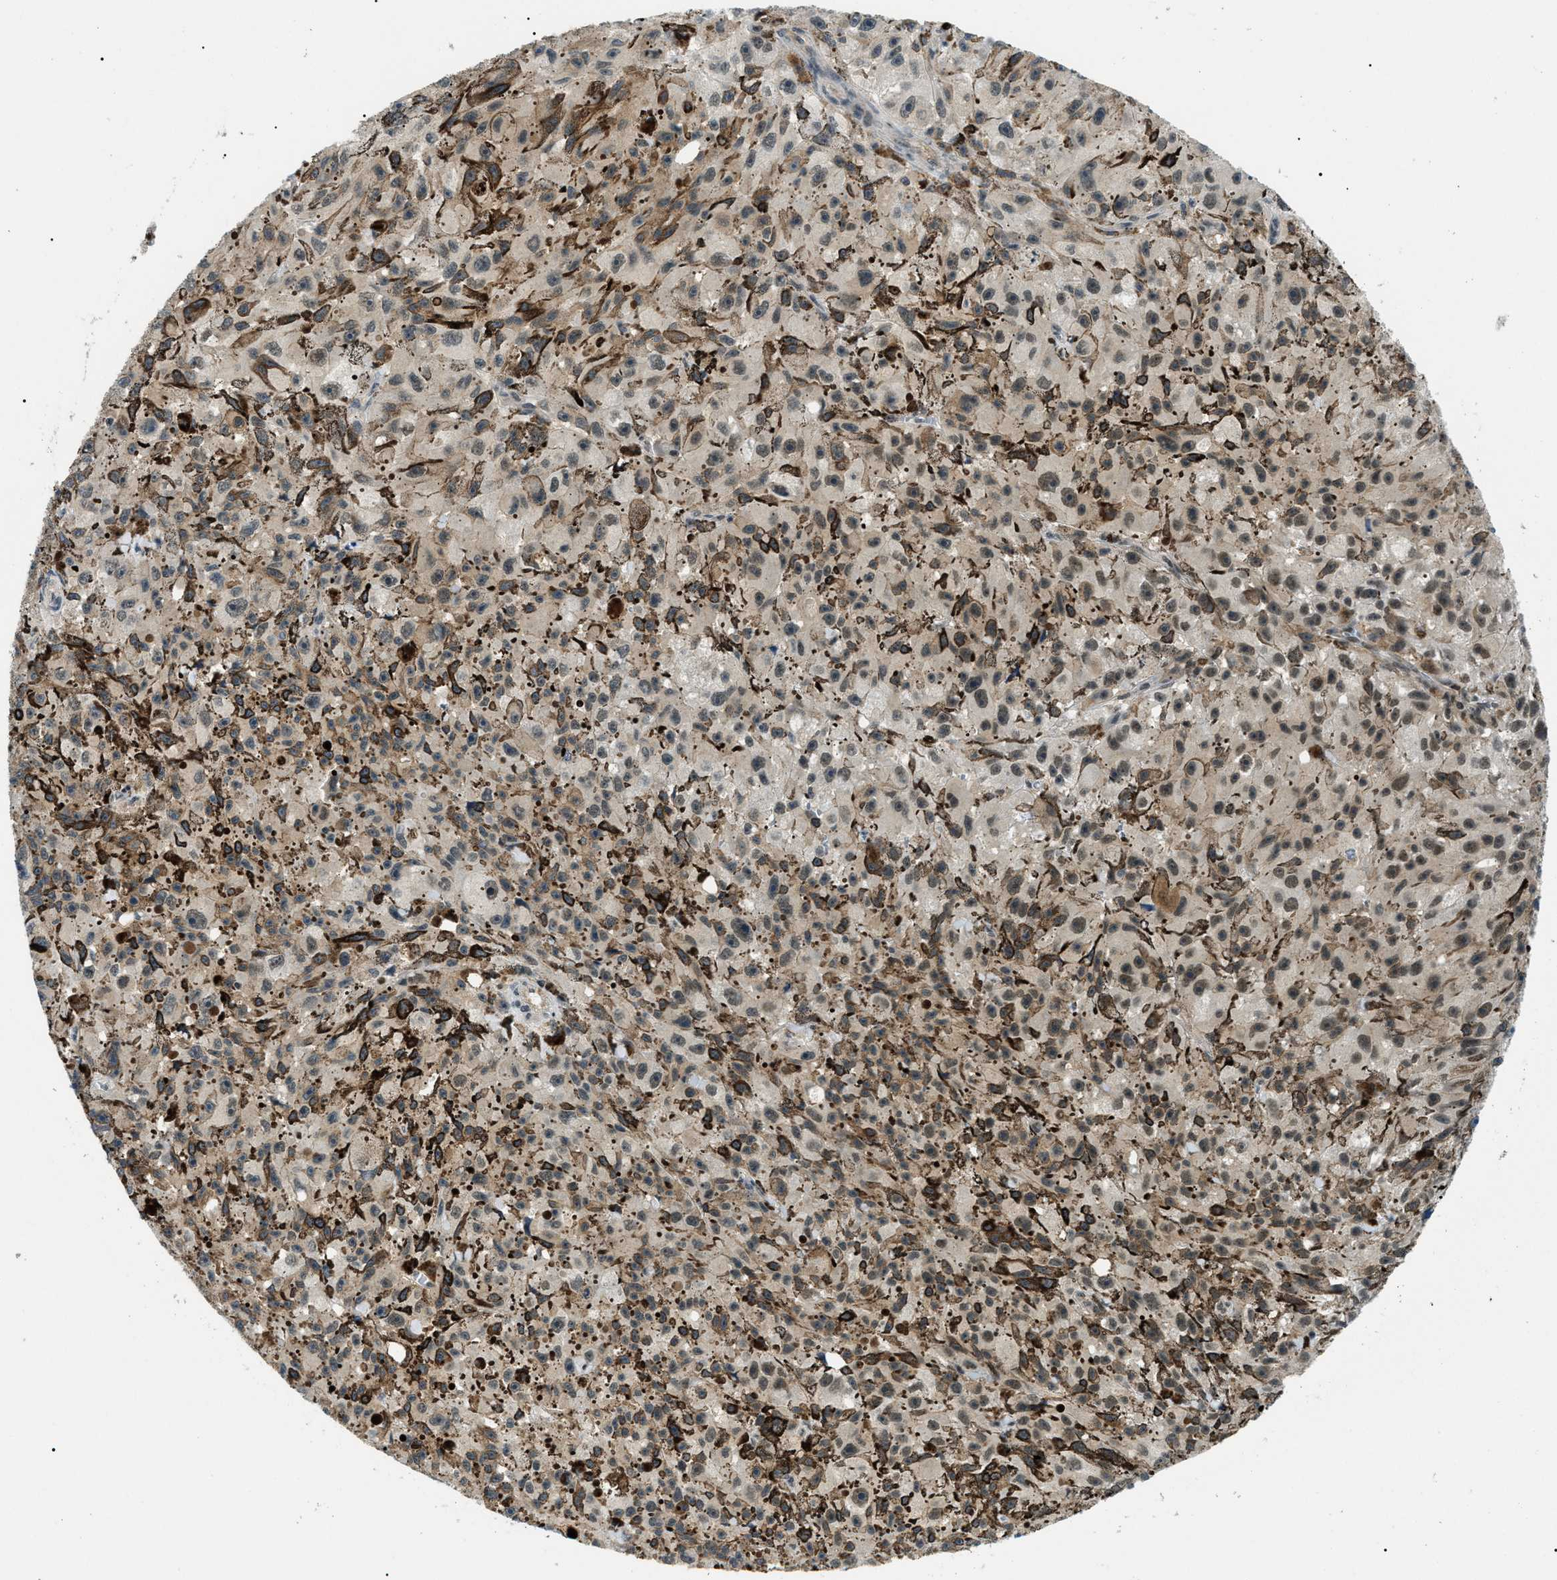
{"staining": {"intensity": "weak", "quantity": ">75%", "location": "cytoplasmic/membranous,nuclear"}, "tissue": "melanoma", "cell_type": "Tumor cells", "image_type": "cancer", "snomed": [{"axis": "morphology", "description": "Malignant melanoma, NOS"}, {"axis": "topography", "description": "Skin"}], "caption": "Malignant melanoma stained for a protein exhibits weak cytoplasmic/membranous and nuclear positivity in tumor cells.", "gene": "RBM15", "patient": {"sex": "female", "age": 104}}